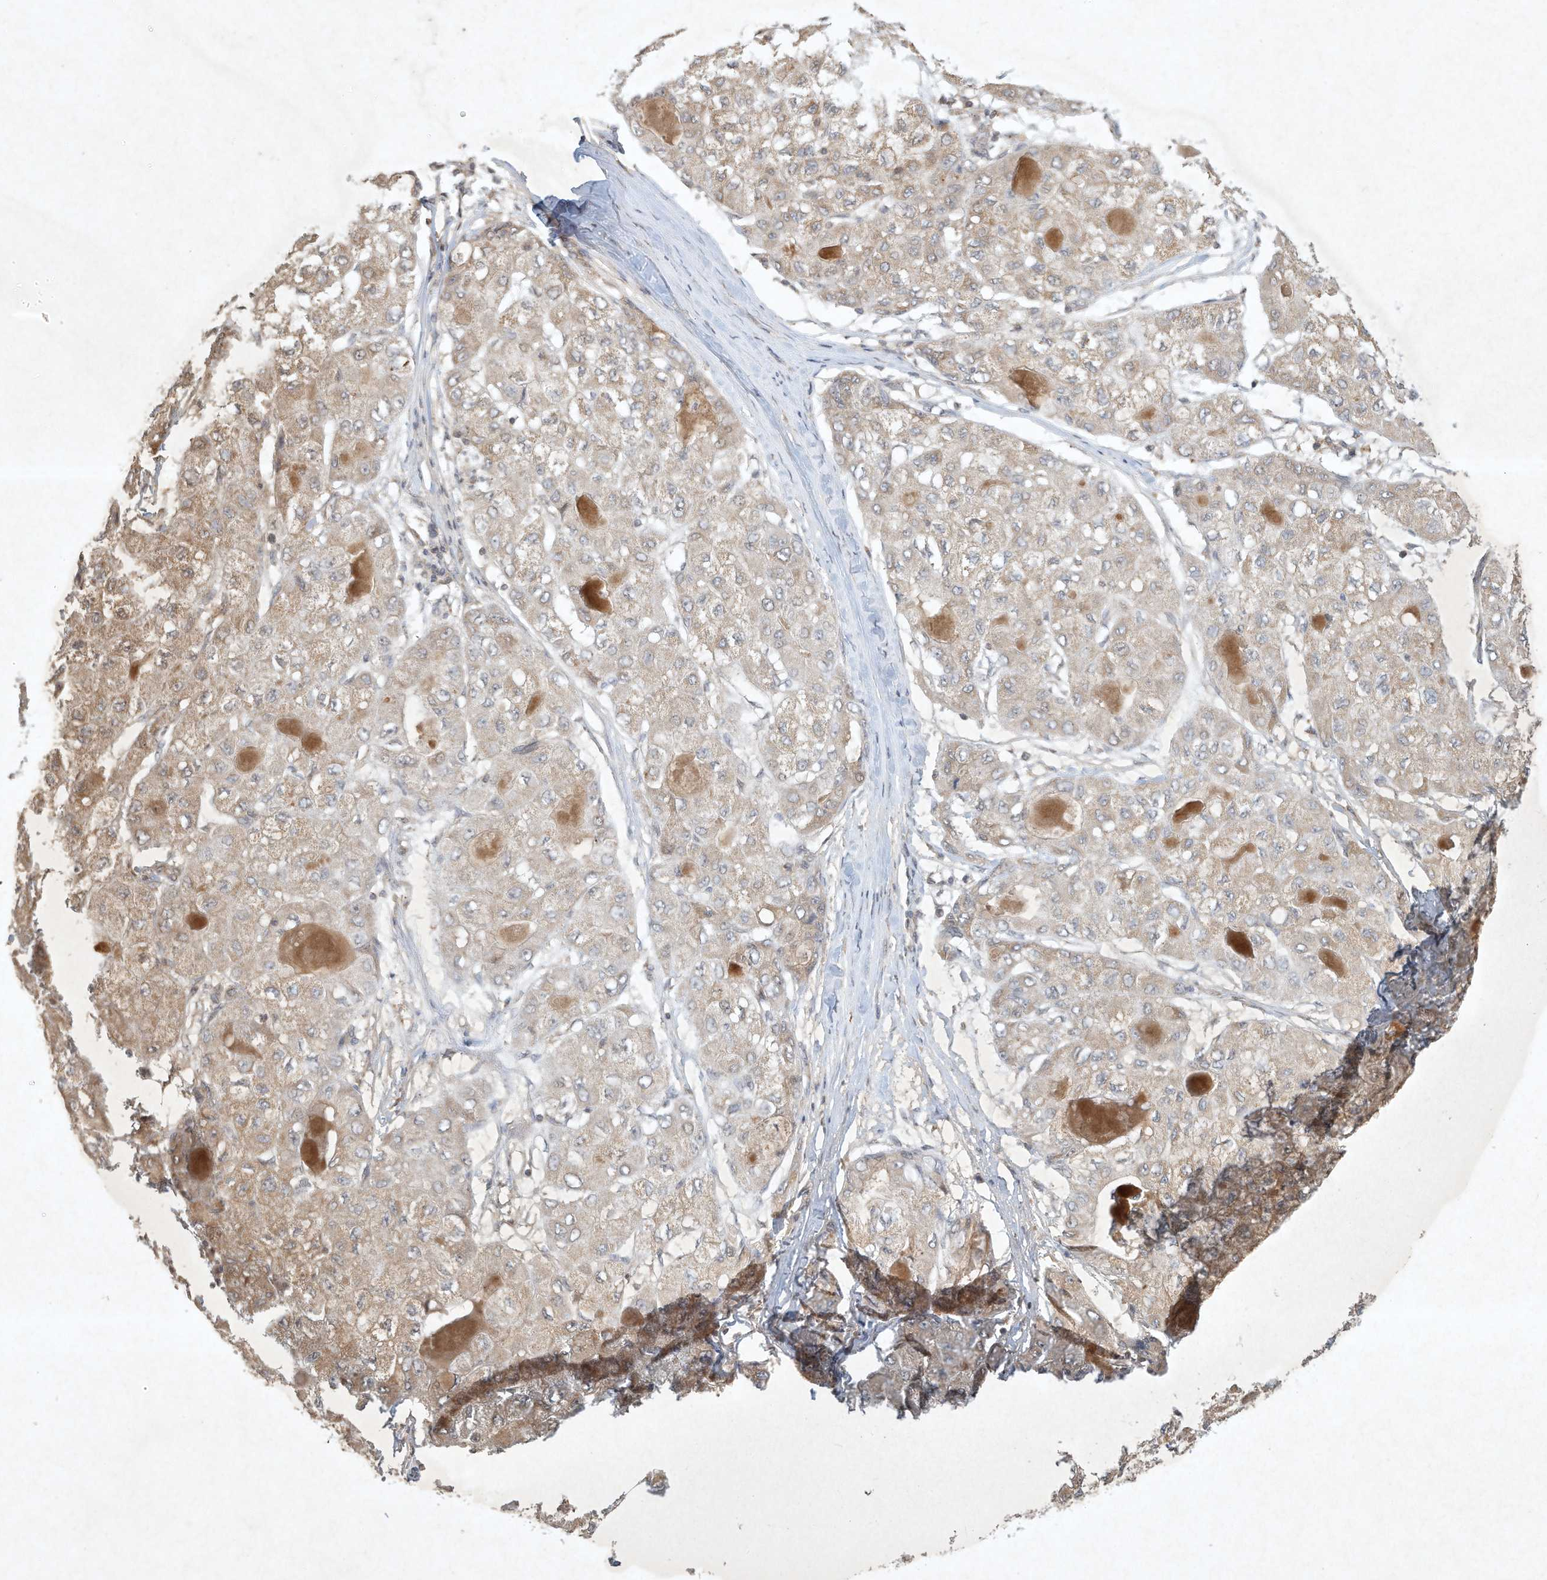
{"staining": {"intensity": "weak", "quantity": "25%-75%", "location": "cytoplasmic/membranous"}, "tissue": "liver cancer", "cell_type": "Tumor cells", "image_type": "cancer", "snomed": [{"axis": "morphology", "description": "Carcinoma, Hepatocellular, NOS"}, {"axis": "topography", "description": "Liver"}], "caption": "DAB immunohistochemical staining of hepatocellular carcinoma (liver) exhibits weak cytoplasmic/membranous protein staining in about 25%-75% of tumor cells. Ihc stains the protein in brown and the nuclei are stained blue.", "gene": "BTRC", "patient": {"sex": "male", "age": 80}}